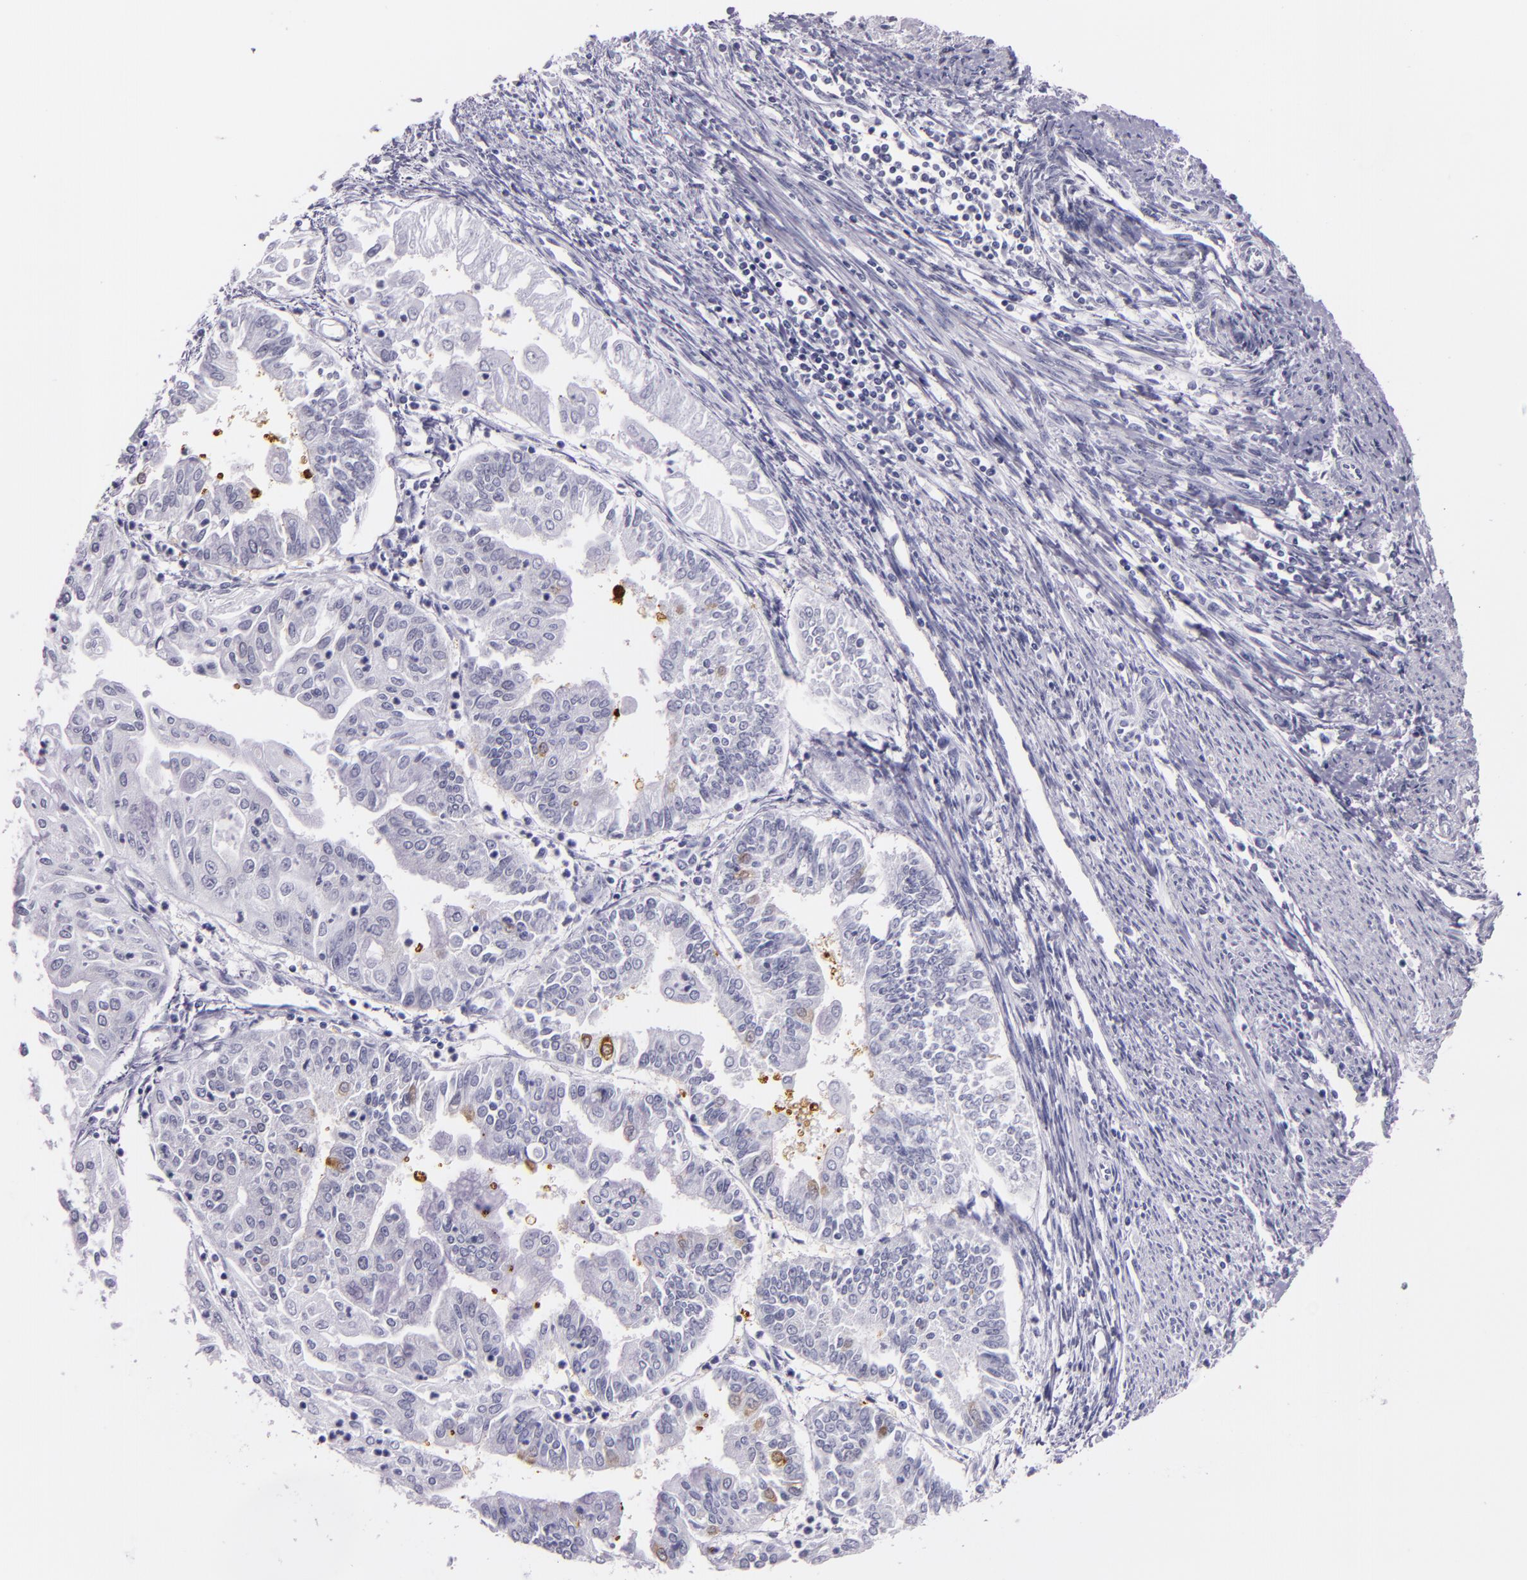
{"staining": {"intensity": "weak", "quantity": "<25%", "location": "cytoplasmic/membranous"}, "tissue": "endometrial cancer", "cell_type": "Tumor cells", "image_type": "cancer", "snomed": [{"axis": "morphology", "description": "Adenocarcinoma, NOS"}, {"axis": "topography", "description": "Endometrium"}], "caption": "Tumor cells show no significant protein expression in endometrial adenocarcinoma.", "gene": "HSP90AA1", "patient": {"sex": "female", "age": 75}}